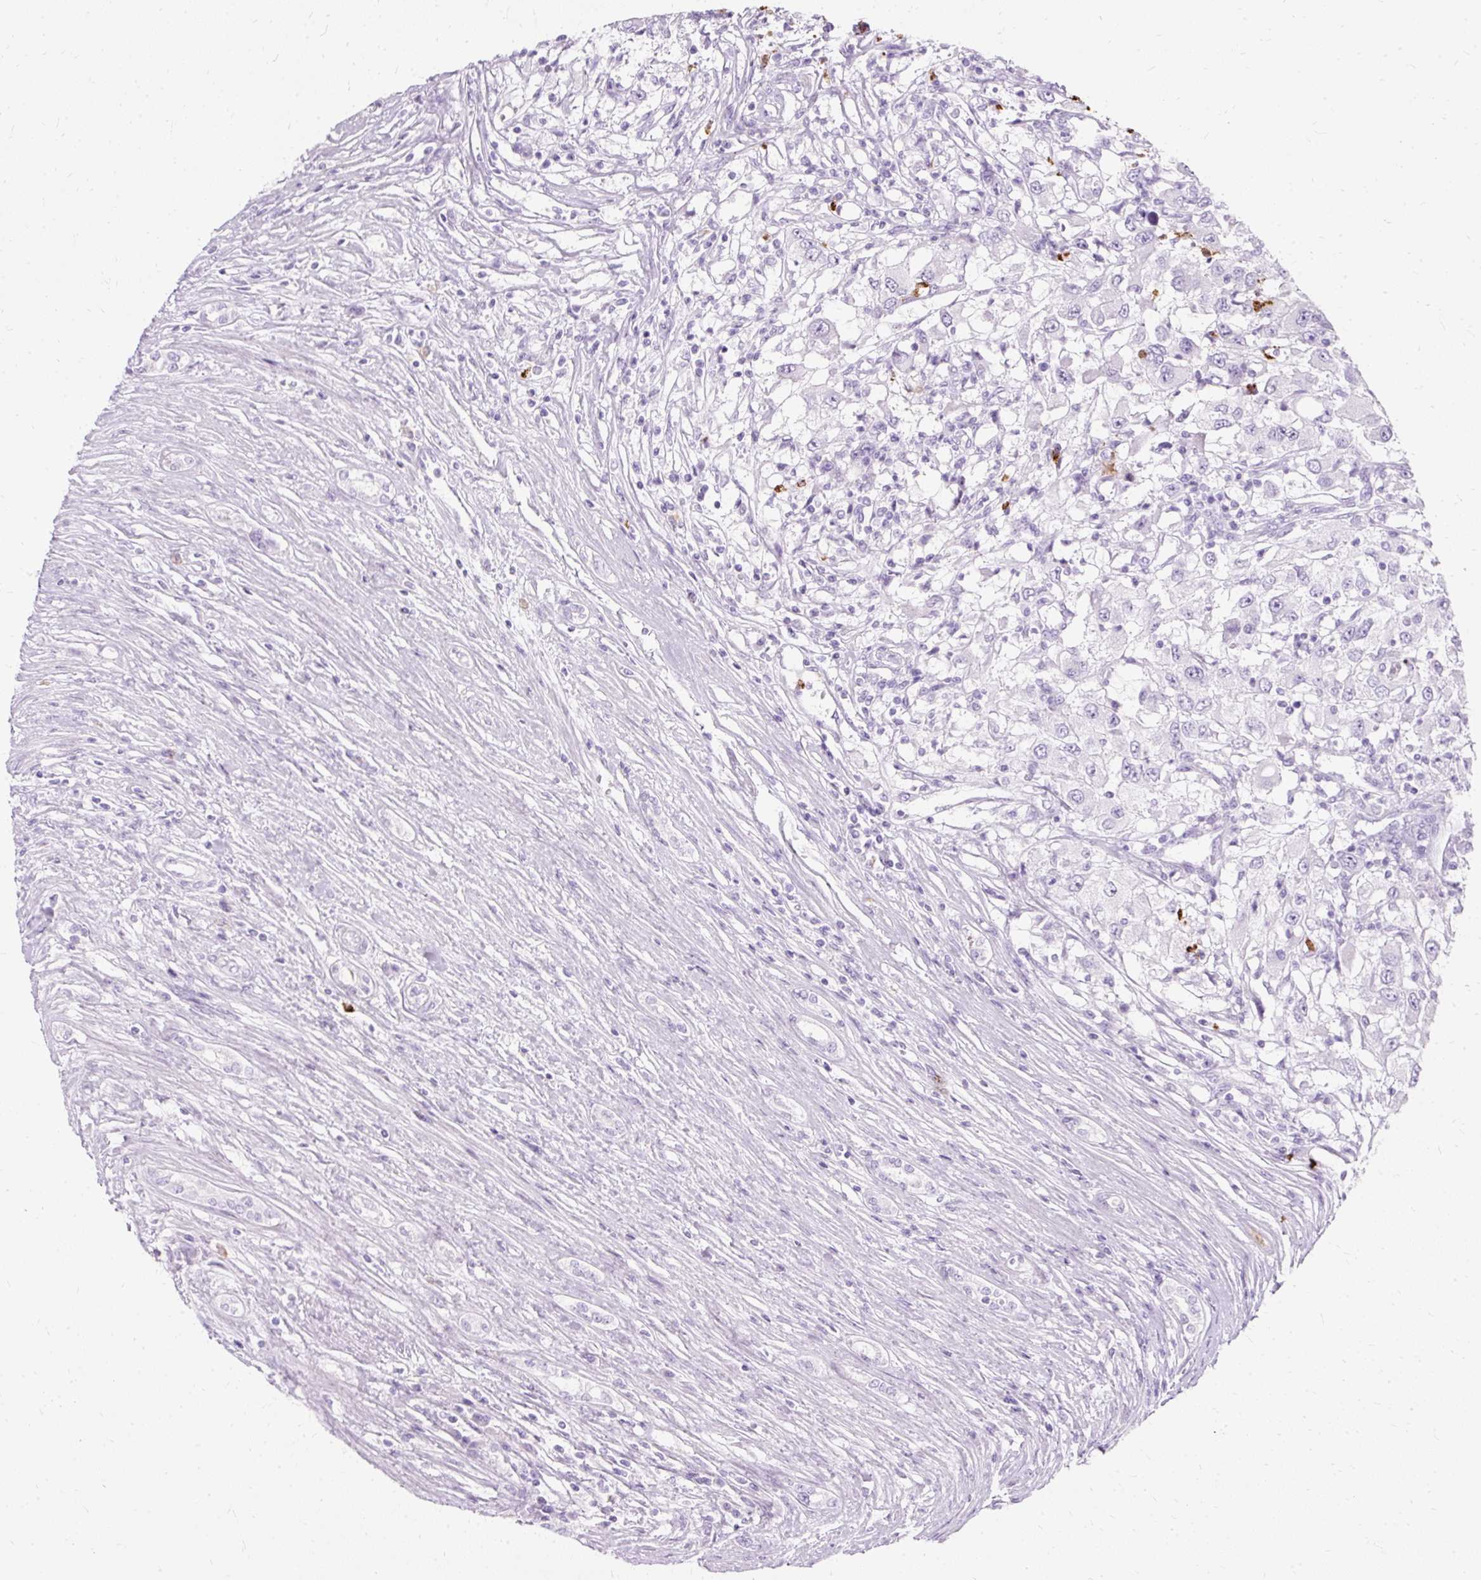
{"staining": {"intensity": "negative", "quantity": "none", "location": "none"}, "tissue": "renal cancer", "cell_type": "Tumor cells", "image_type": "cancer", "snomed": [{"axis": "morphology", "description": "Adenocarcinoma, NOS"}, {"axis": "topography", "description": "Kidney"}], "caption": "DAB immunohistochemical staining of renal adenocarcinoma displays no significant expression in tumor cells.", "gene": "DEFA1", "patient": {"sex": "female", "age": 67}}